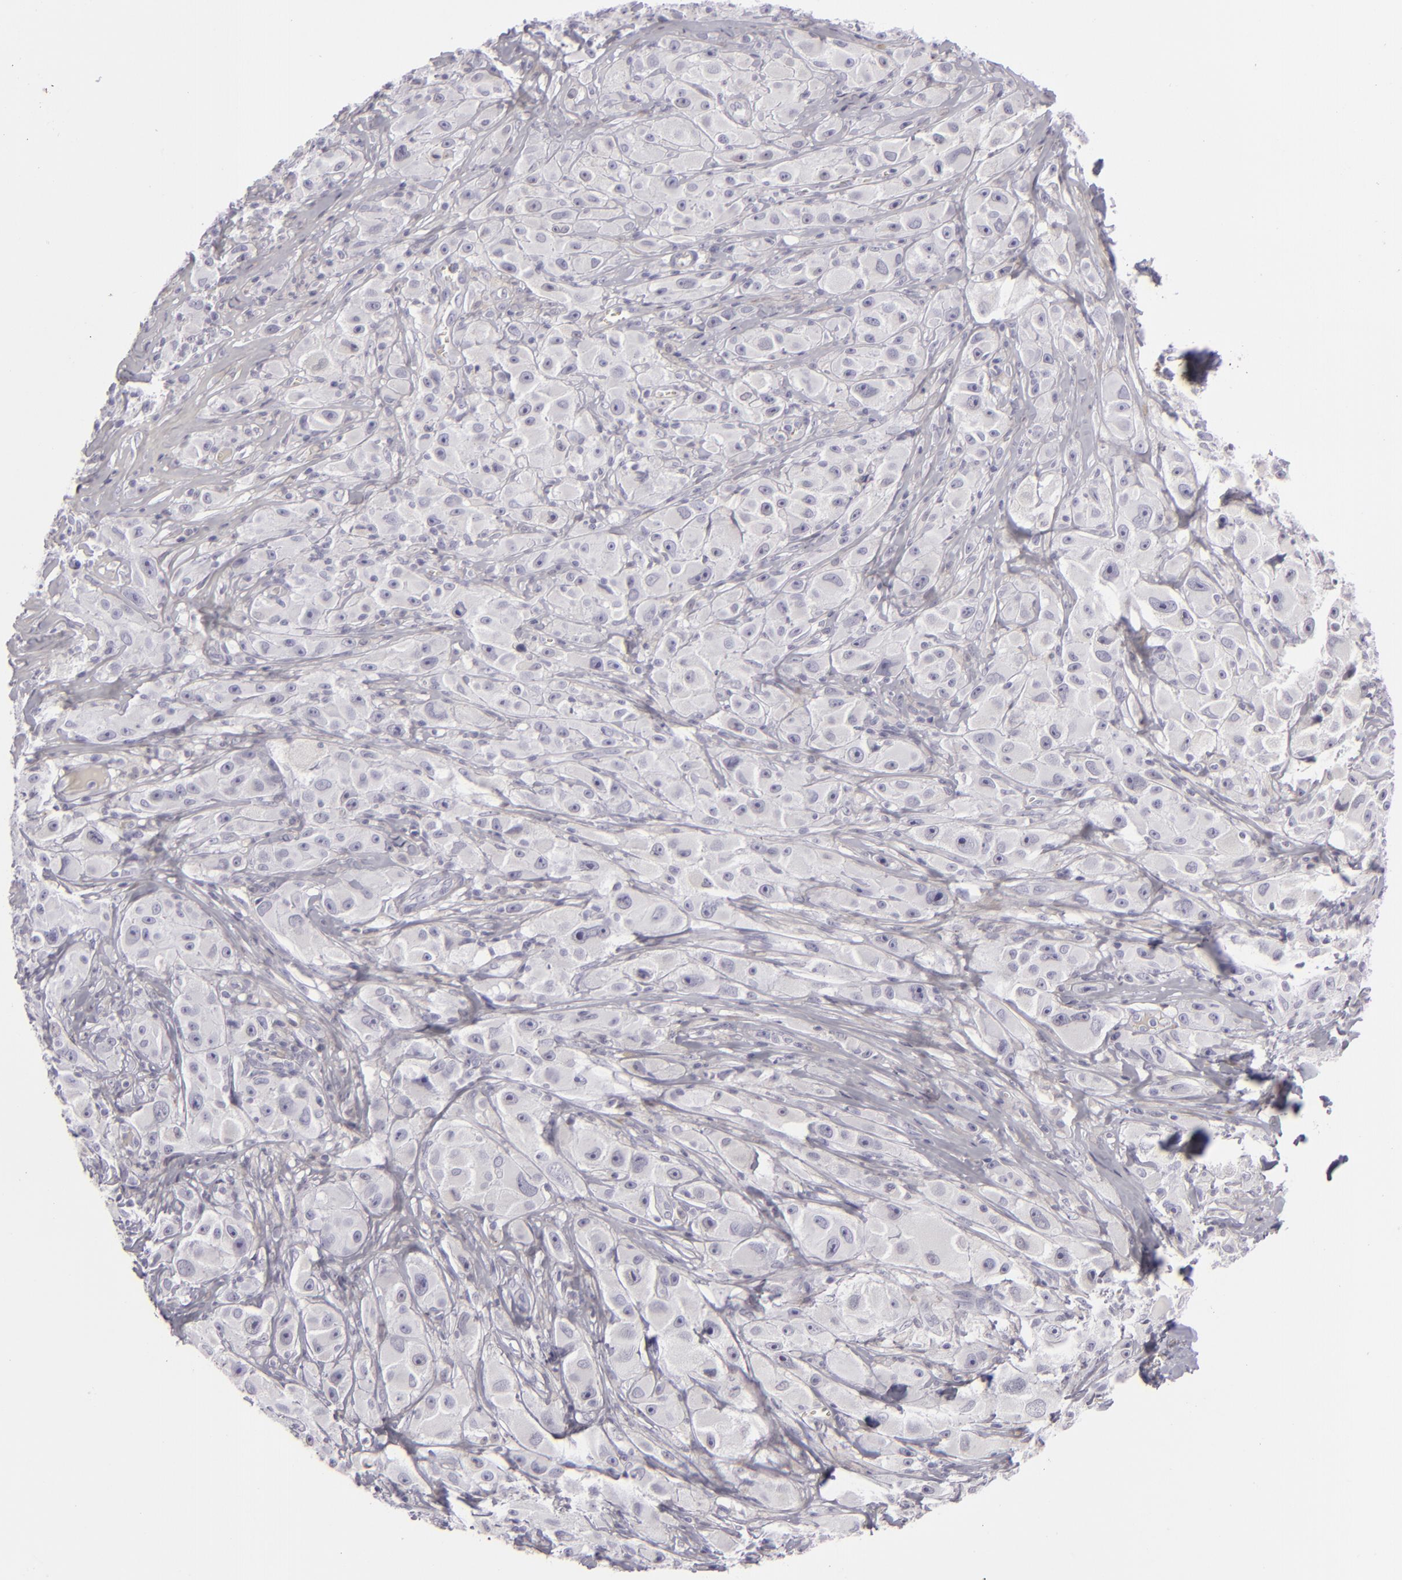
{"staining": {"intensity": "negative", "quantity": "none", "location": "none"}, "tissue": "melanoma", "cell_type": "Tumor cells", "image_type": "cancer", "snomed": [{"axis": "morphology", "description": "Malignant melanoma, NOS"}, {"axis": "topography", "description": "Skin"}], "caption": "Immunohistochemistry (IHC) photomicrograph of malignant melanoma stained for a protein (brown), which displays no positivity in tumor cells. The staining was performed using DAB (3,3'-diaminobenzidine) to visualize the protein expression in brown, while the nuclei were stained in blue with hematoxylin (Magnification: 20x).", "gene": "CDX2", "patient": {"sex": "male", "age": 56}}